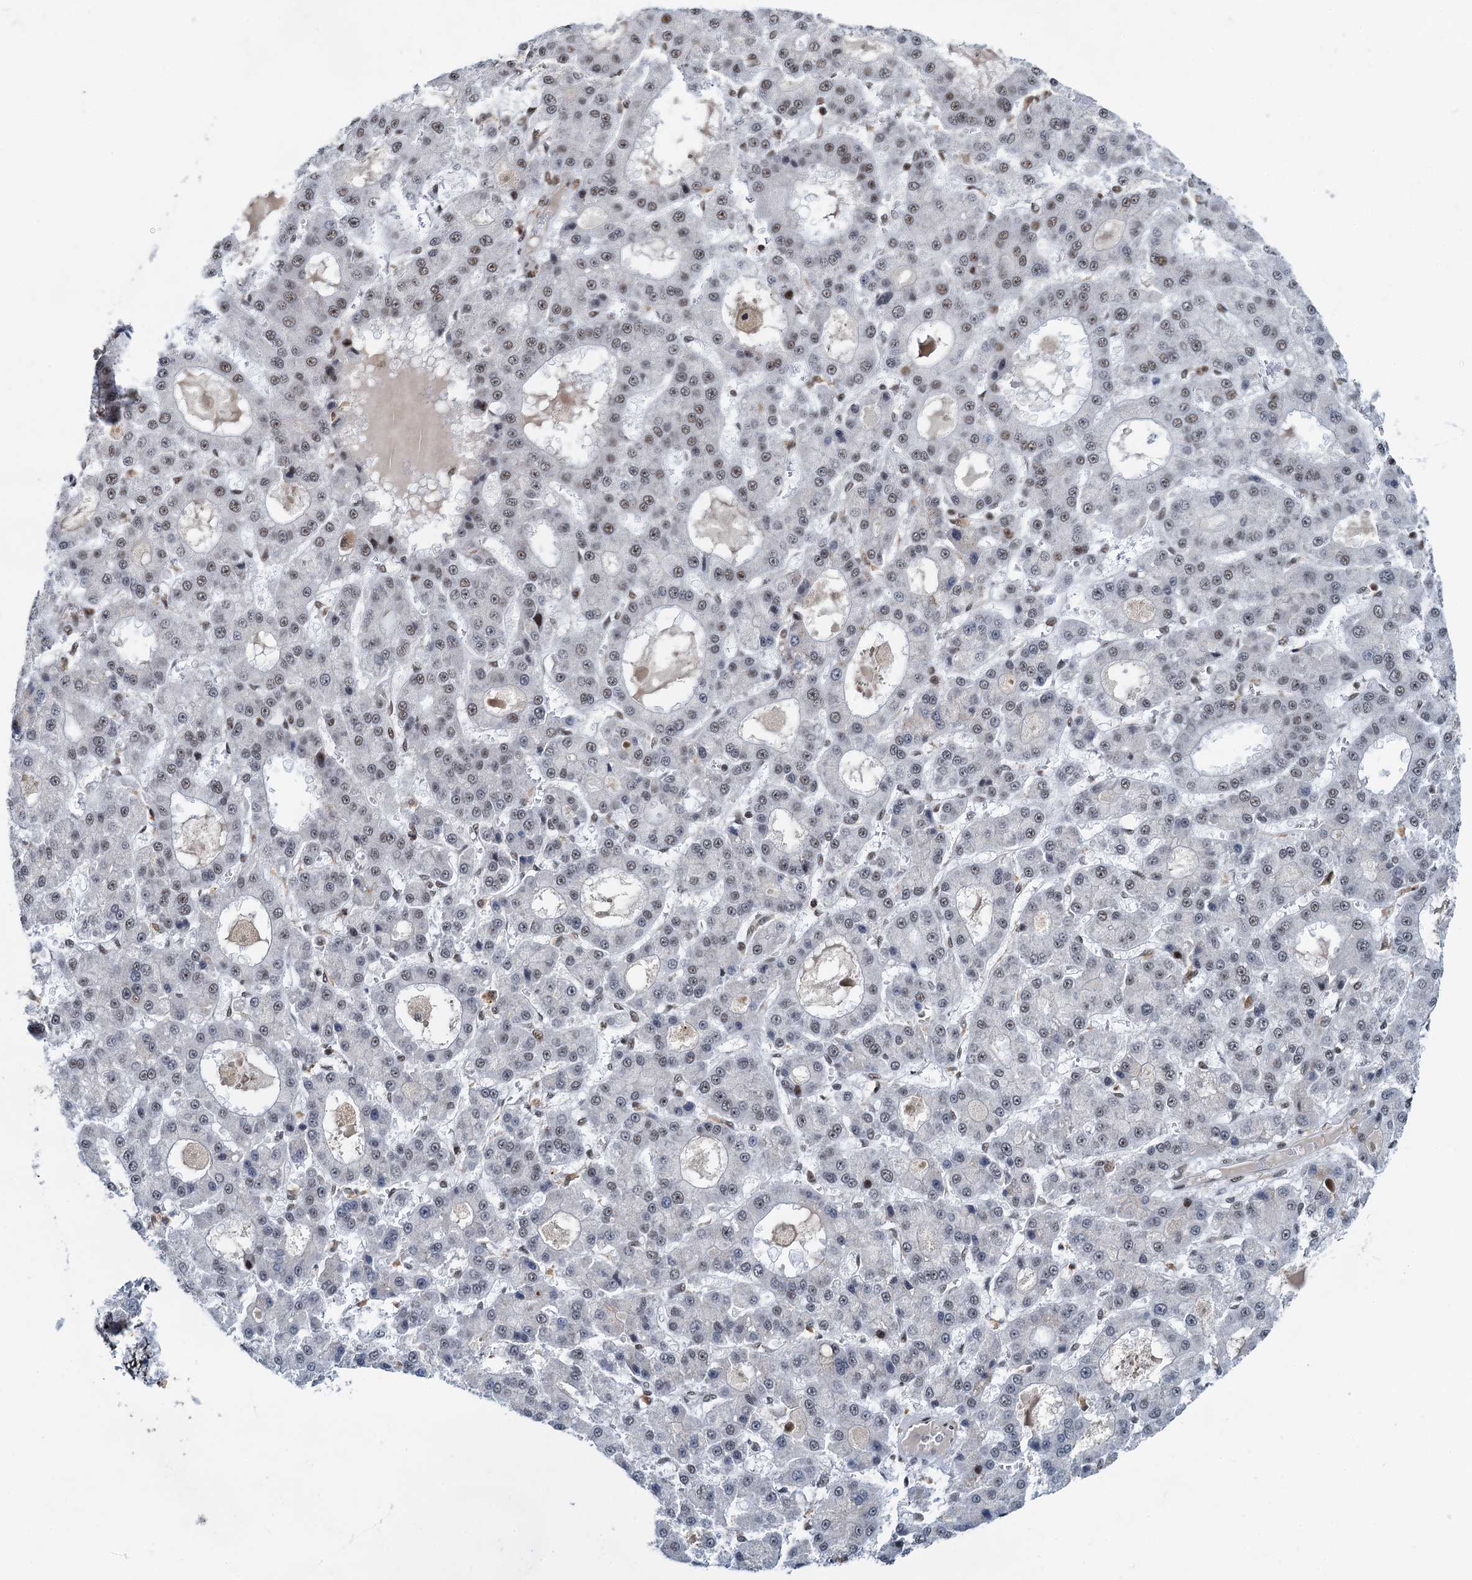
{"staining": {"intensity": "moderate", "quantity": "<25%", "location": "nuclear"}, "tissue": "liver cancer", "cell_type": "Tumor cells", "image_type": "cancer", "snomed": [{"axis": "morphology", "description": "Carcinoma, Hepatocellular, NOS"}, {"axis": "topography", "description": "Liver"}], "caption": "Human hepatocellular carcinoma (liver) stained with a protein marker reveals moderate staining in tumor cells.", "gene": "RBM26", "patient": {"sex": "male", "age": 70}}